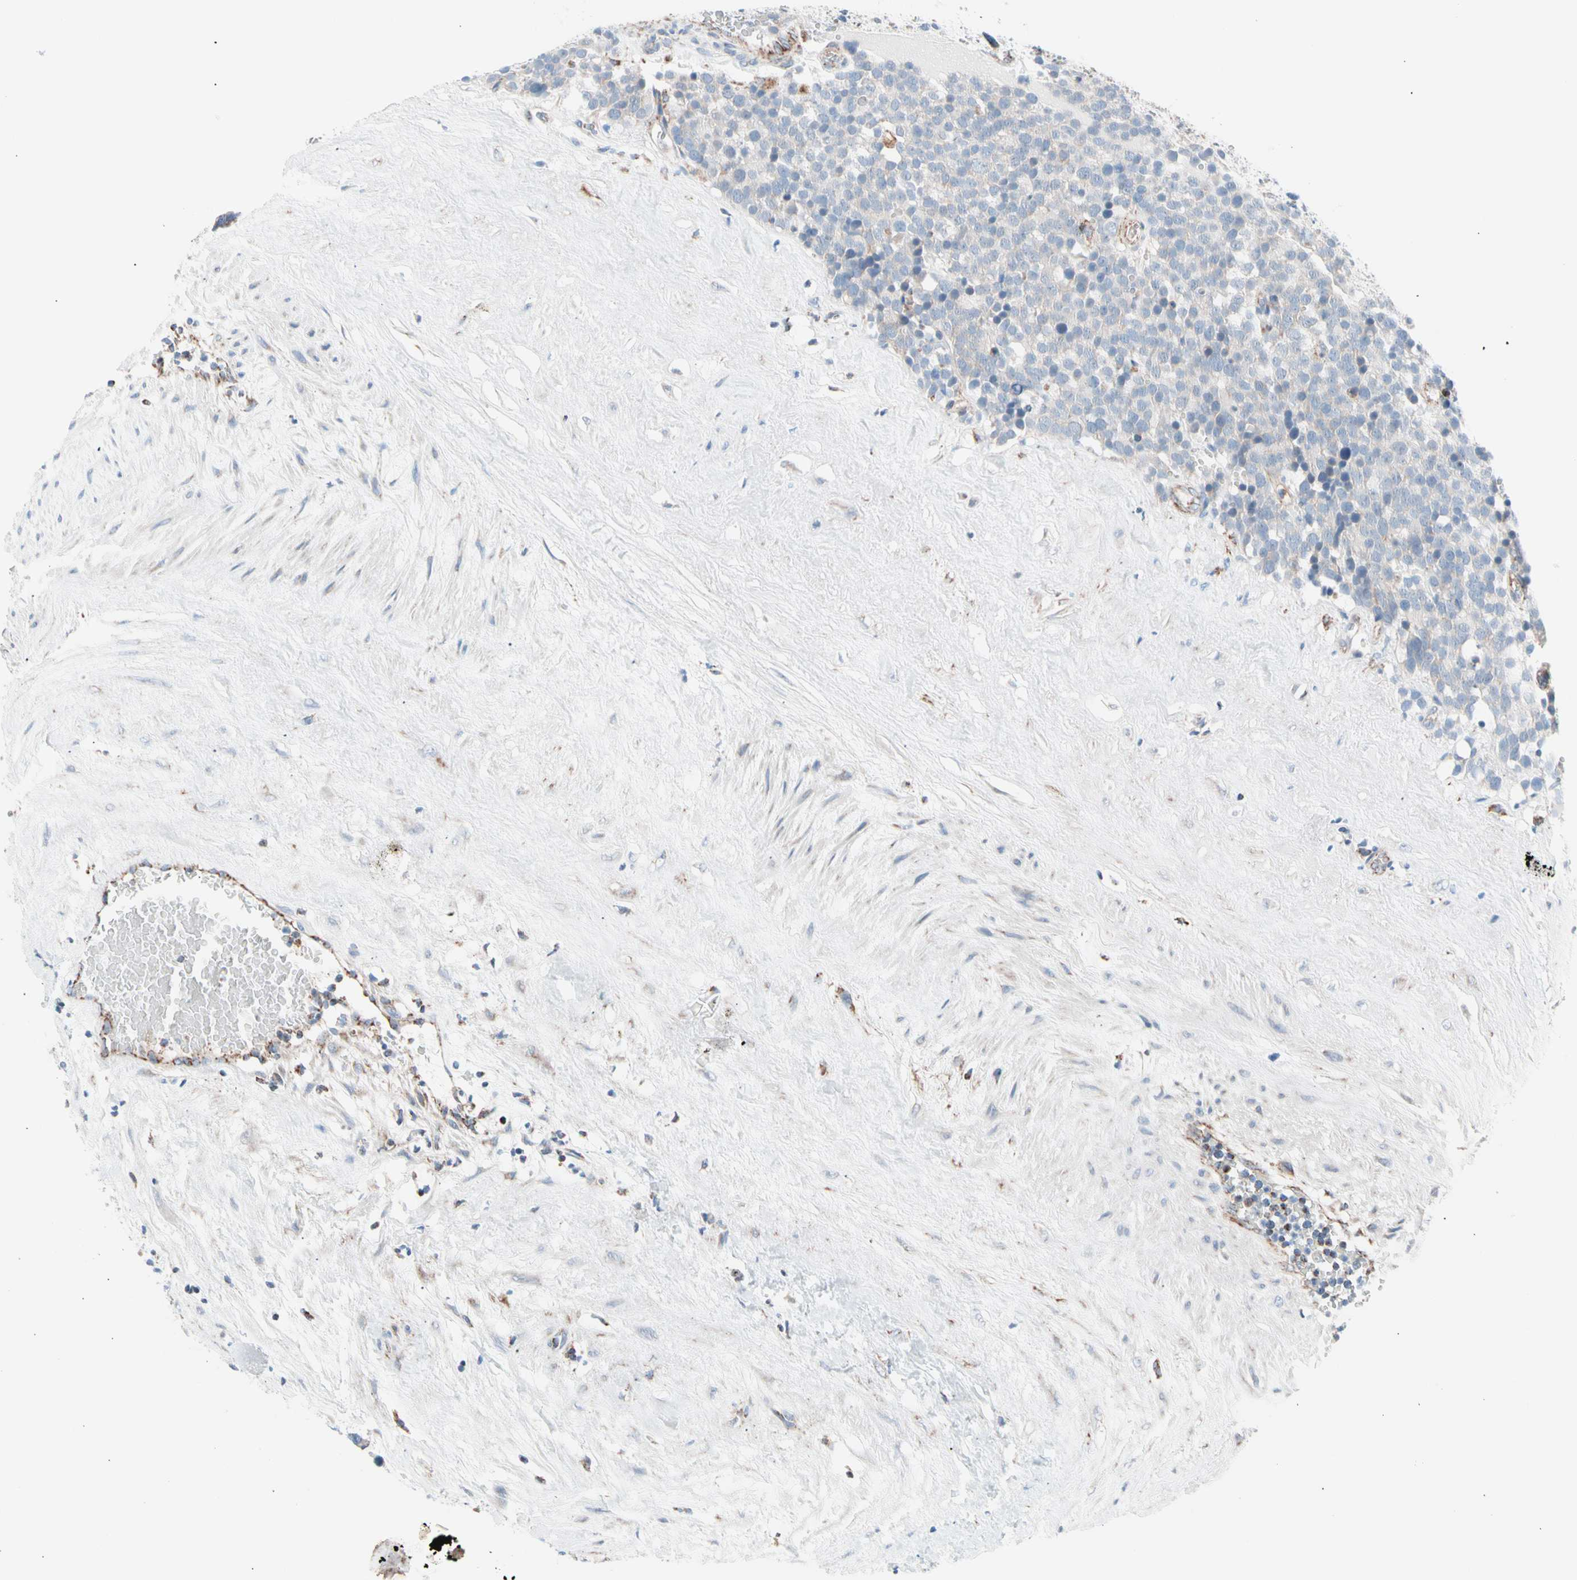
{"staining": {"intensity": "weak", "quantity": "<25%", "location": "cytoplasmic/membranous"}, "tissue": "testis cancer", "cell_type": "Tumor cells", "image_type": "cancer", "snomed": [{"axis": "morphology", "description": "Seminoma, NOS"}, {"axis": "topography", "description": "Testis"}], "caption": "Image shows no protein positivity in tumor cells of testis cancer tissue. (DAB immunohistochemistry visualized using brightfield microscopy, high magnification).", "gene": "HK1", "patient": {"sex": "male", "age": 71}}